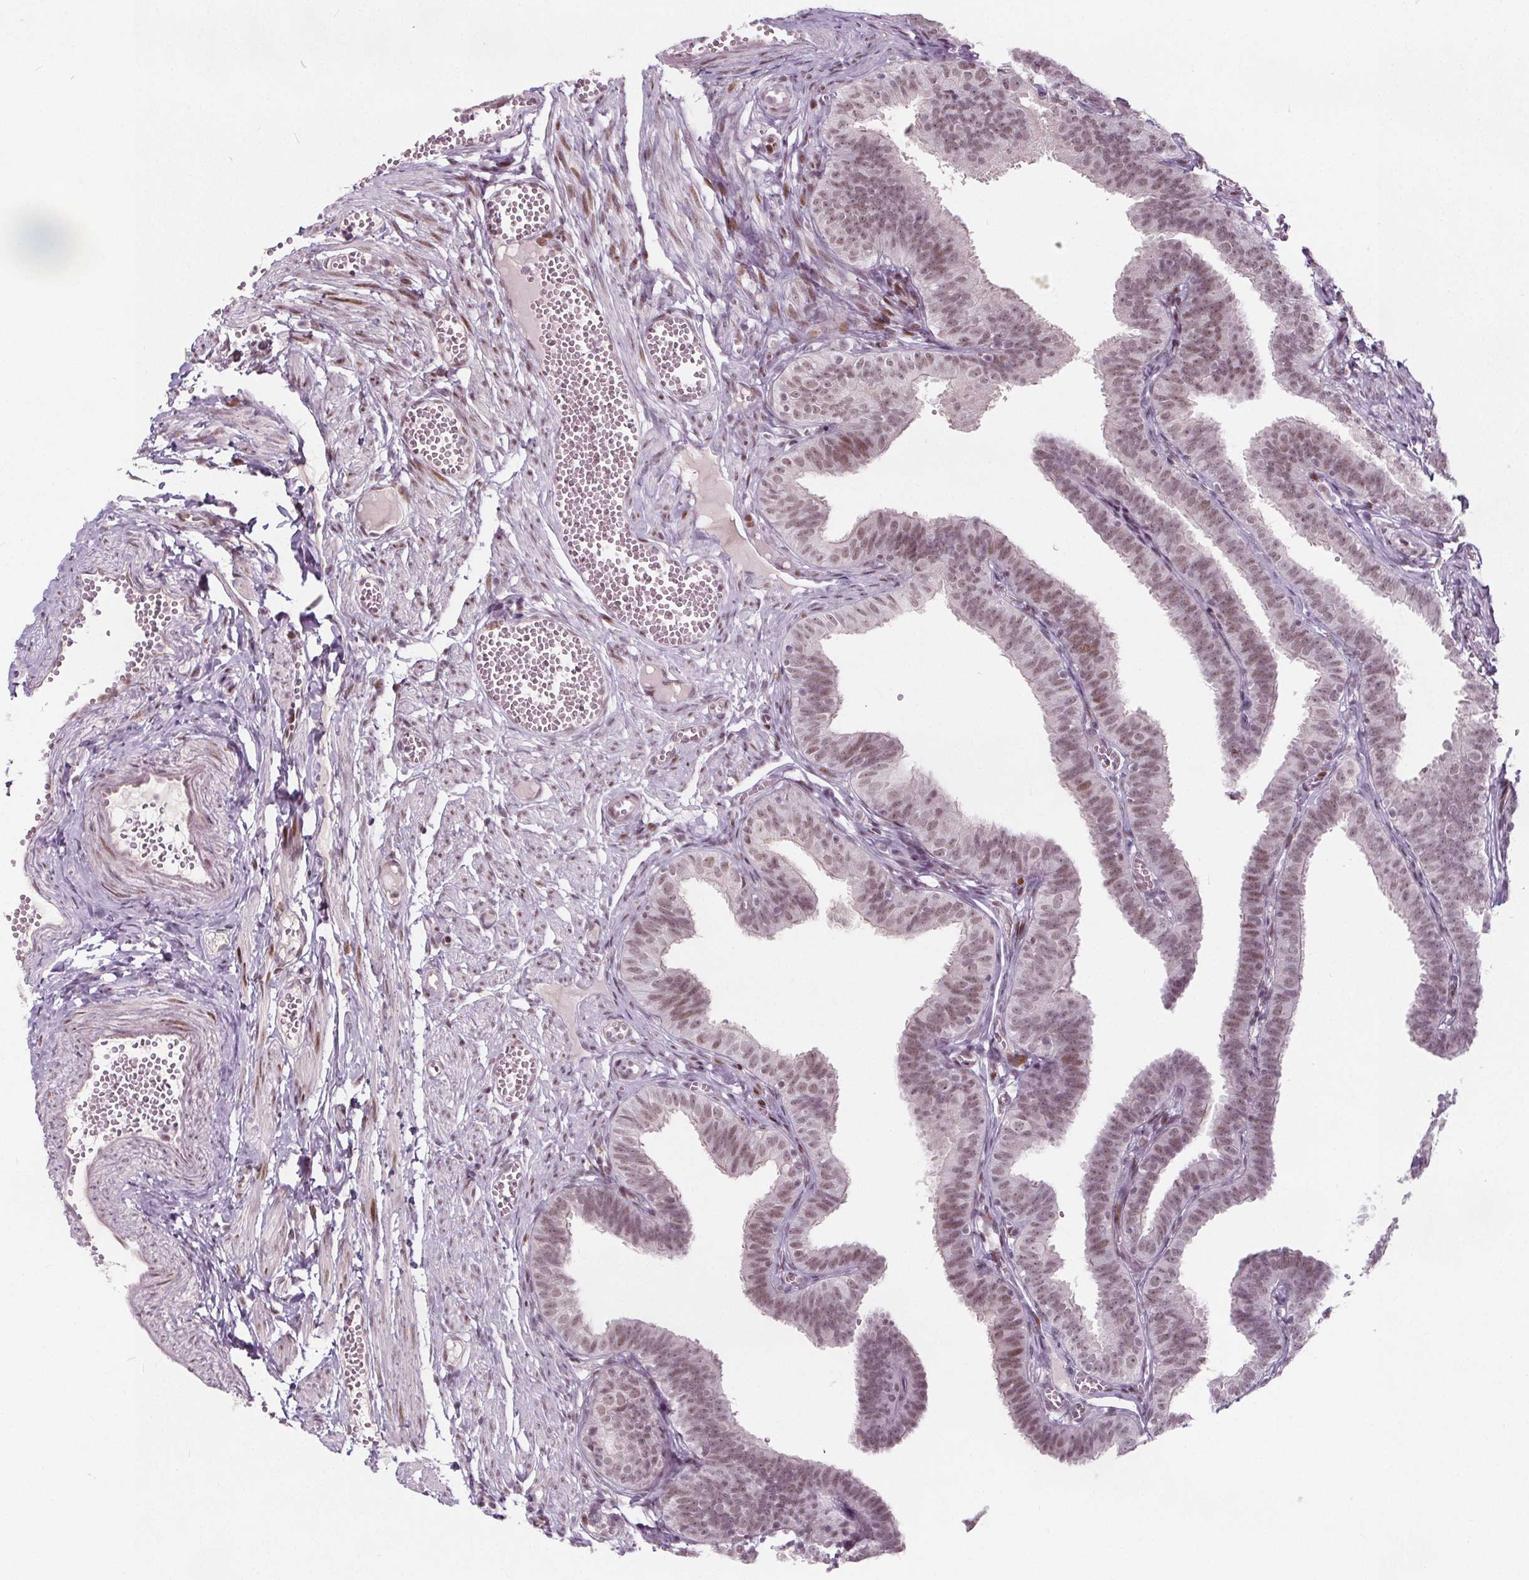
{"staining": {"intensity": "moderate", "quantity": "25%-75%", "location": "nuclear"}, "tissue": "fallopian tube", "cell_type": "Glandular cells", "image_type": "normal", "snomed": [{"axis": "morphology", "description": "Normal tissue, NOS"}, {"axis": "topography", "description": "Fallopian tube"}], "caption": "Immunohistochemistry (IHC) photomicrograph of normal human fallopian tube stained for a protein (brown), which demonstrates medium levels of moderate nuclear positivity in about 25%-75% of glandular cells.", "gene": "TAF6L", "patient": {"sex": "female", "age": 25}}